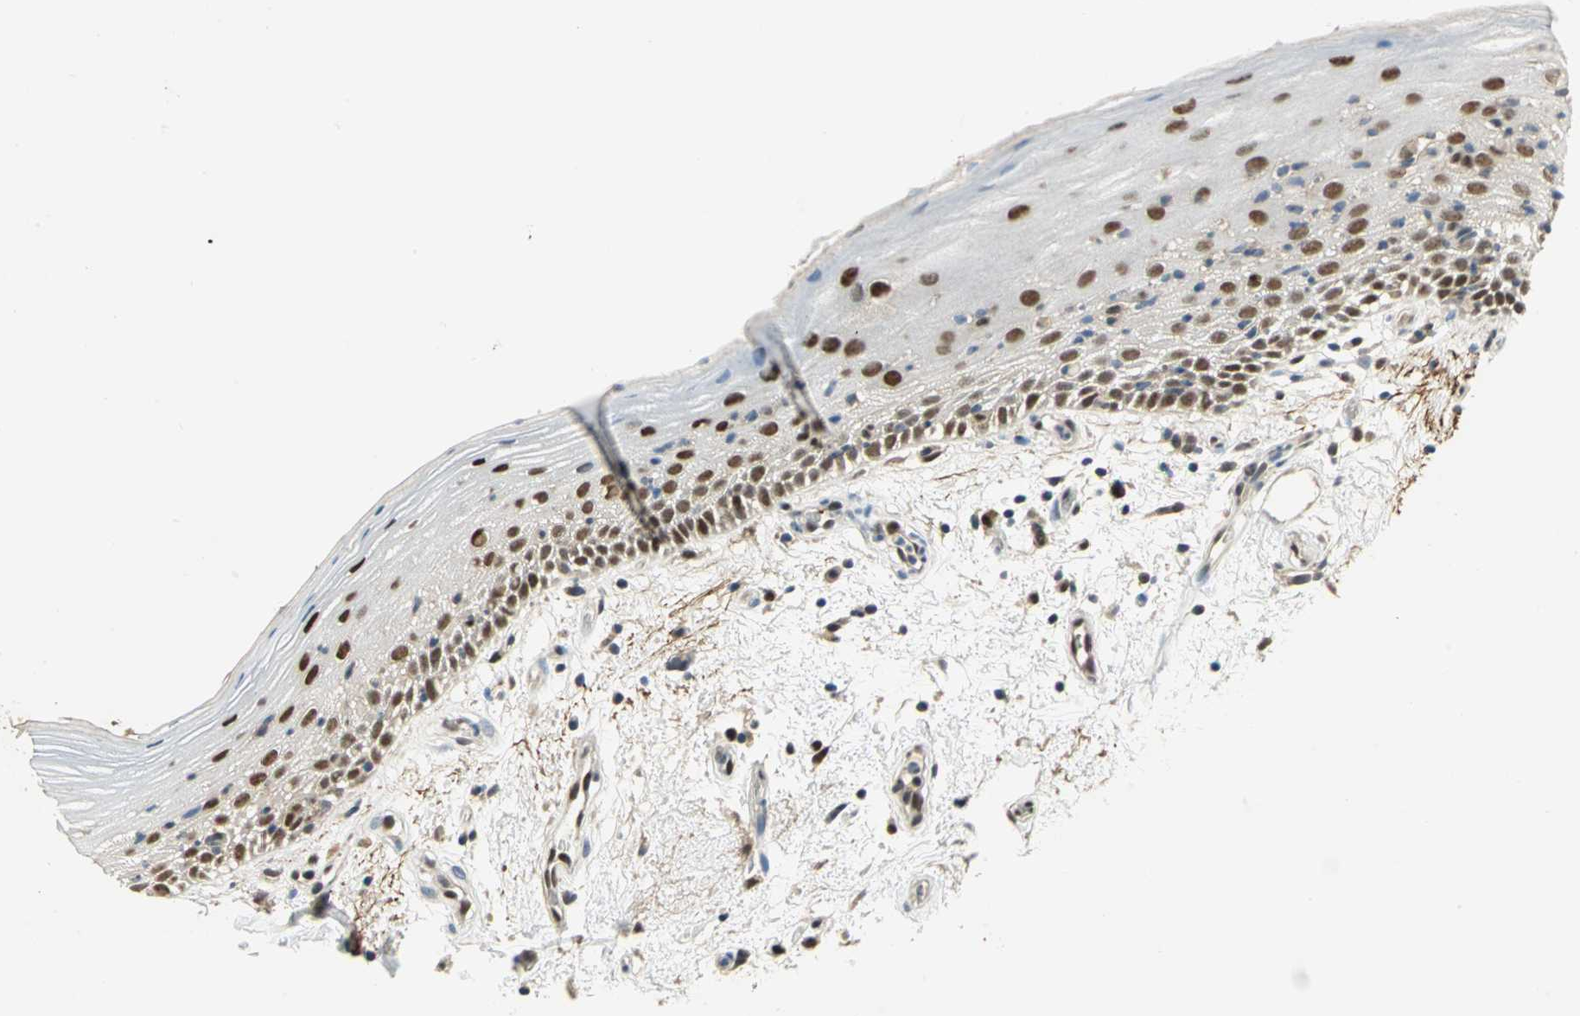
{"staining": {"intensity": "moderate", "quantity": ">75%", "location": "nuclear"}, "tissue": "oral mucosa", "cell_type": "Squamous epithelial cells", "image_type": "normal", "snomed": [{"axis": "morphology", "description": "Normal tissue, NOS"}, {"axis": "morphology", "description": "Squamous cell carcinoma, NOS"}, {"axis": "topography", "description": "Skeletal muscle"}, {"axis": "topography", "description": "Oral tissue"}, {"axis": "topography", "description": "Head-Neck"}], "caption": "Oral mucosa stained with IHC shows moderate nuclear staining in about >75% of squamous epithelial cells. (brown staining indicates protein expression, while blue staining denotes nuclei).", "gene": "MIS18BP1", "patient": {"sex": "male", "age": 71}}